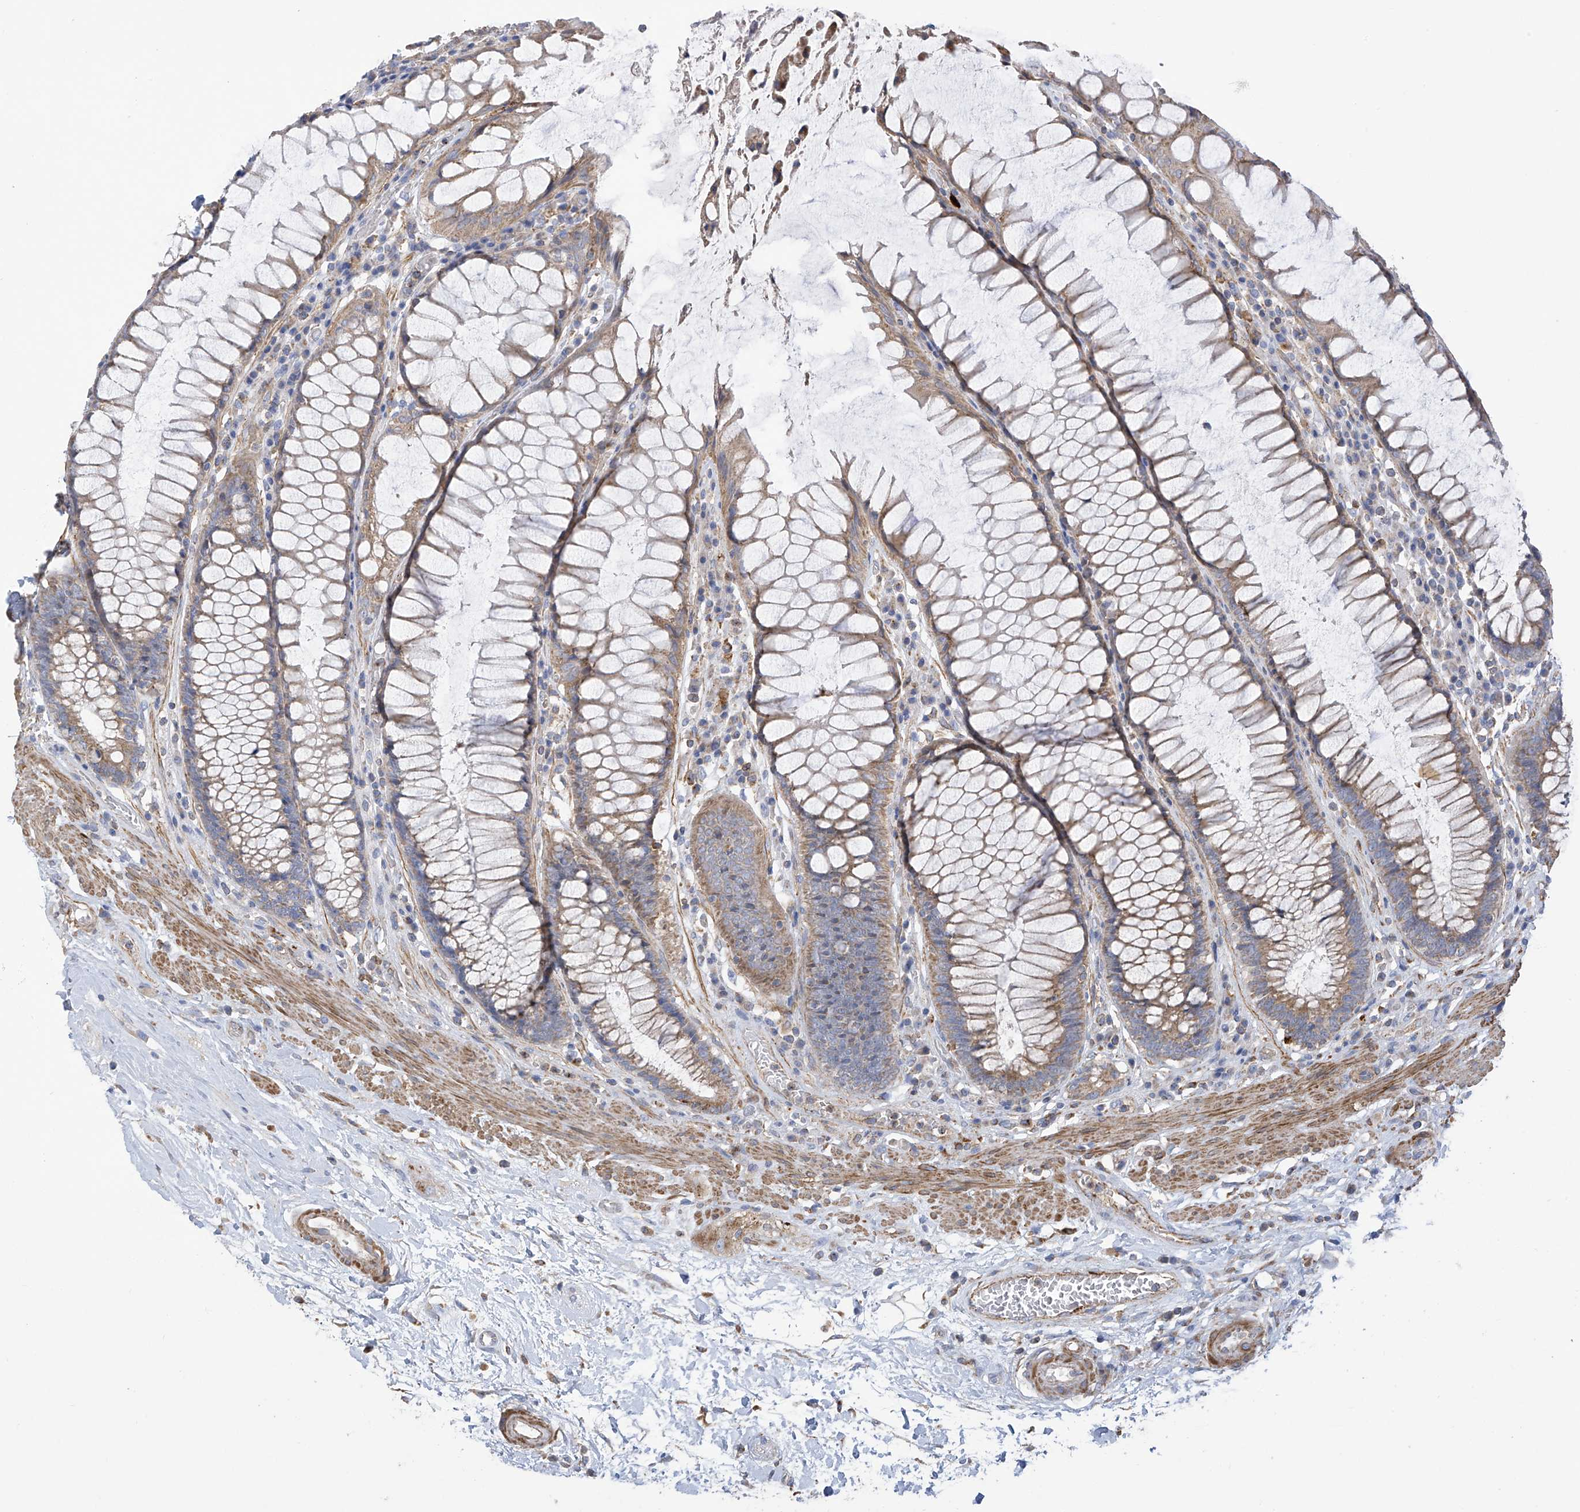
{"staining": {"intensity": "moderate", "quantity": "25%-75%", "location": "cytoplasmic/membranous"}, "tissue": "rectum", "cell_type": "Glandular cells", "image_type": "normal", "snomed": [{"axis": "morphology", "description": "Normal tissue, NOS"}, {"axis": "topography", "description": "Rectum"}], "caption": "Immunohistochemistry (IHC) staining of benign rectum, which exhibits medium levels of moderate cytoplasmic/membranous staining in about 25%-75% of glandular cells indicating moderate cytoplasmic/membranous protein expression. The staining was performed using DAB (brown) for protein detection and nuclei were counterstained in hematoxylin (blue).", "gene": "ITM2B", "patient": {"sex": "male", "age": 64}}